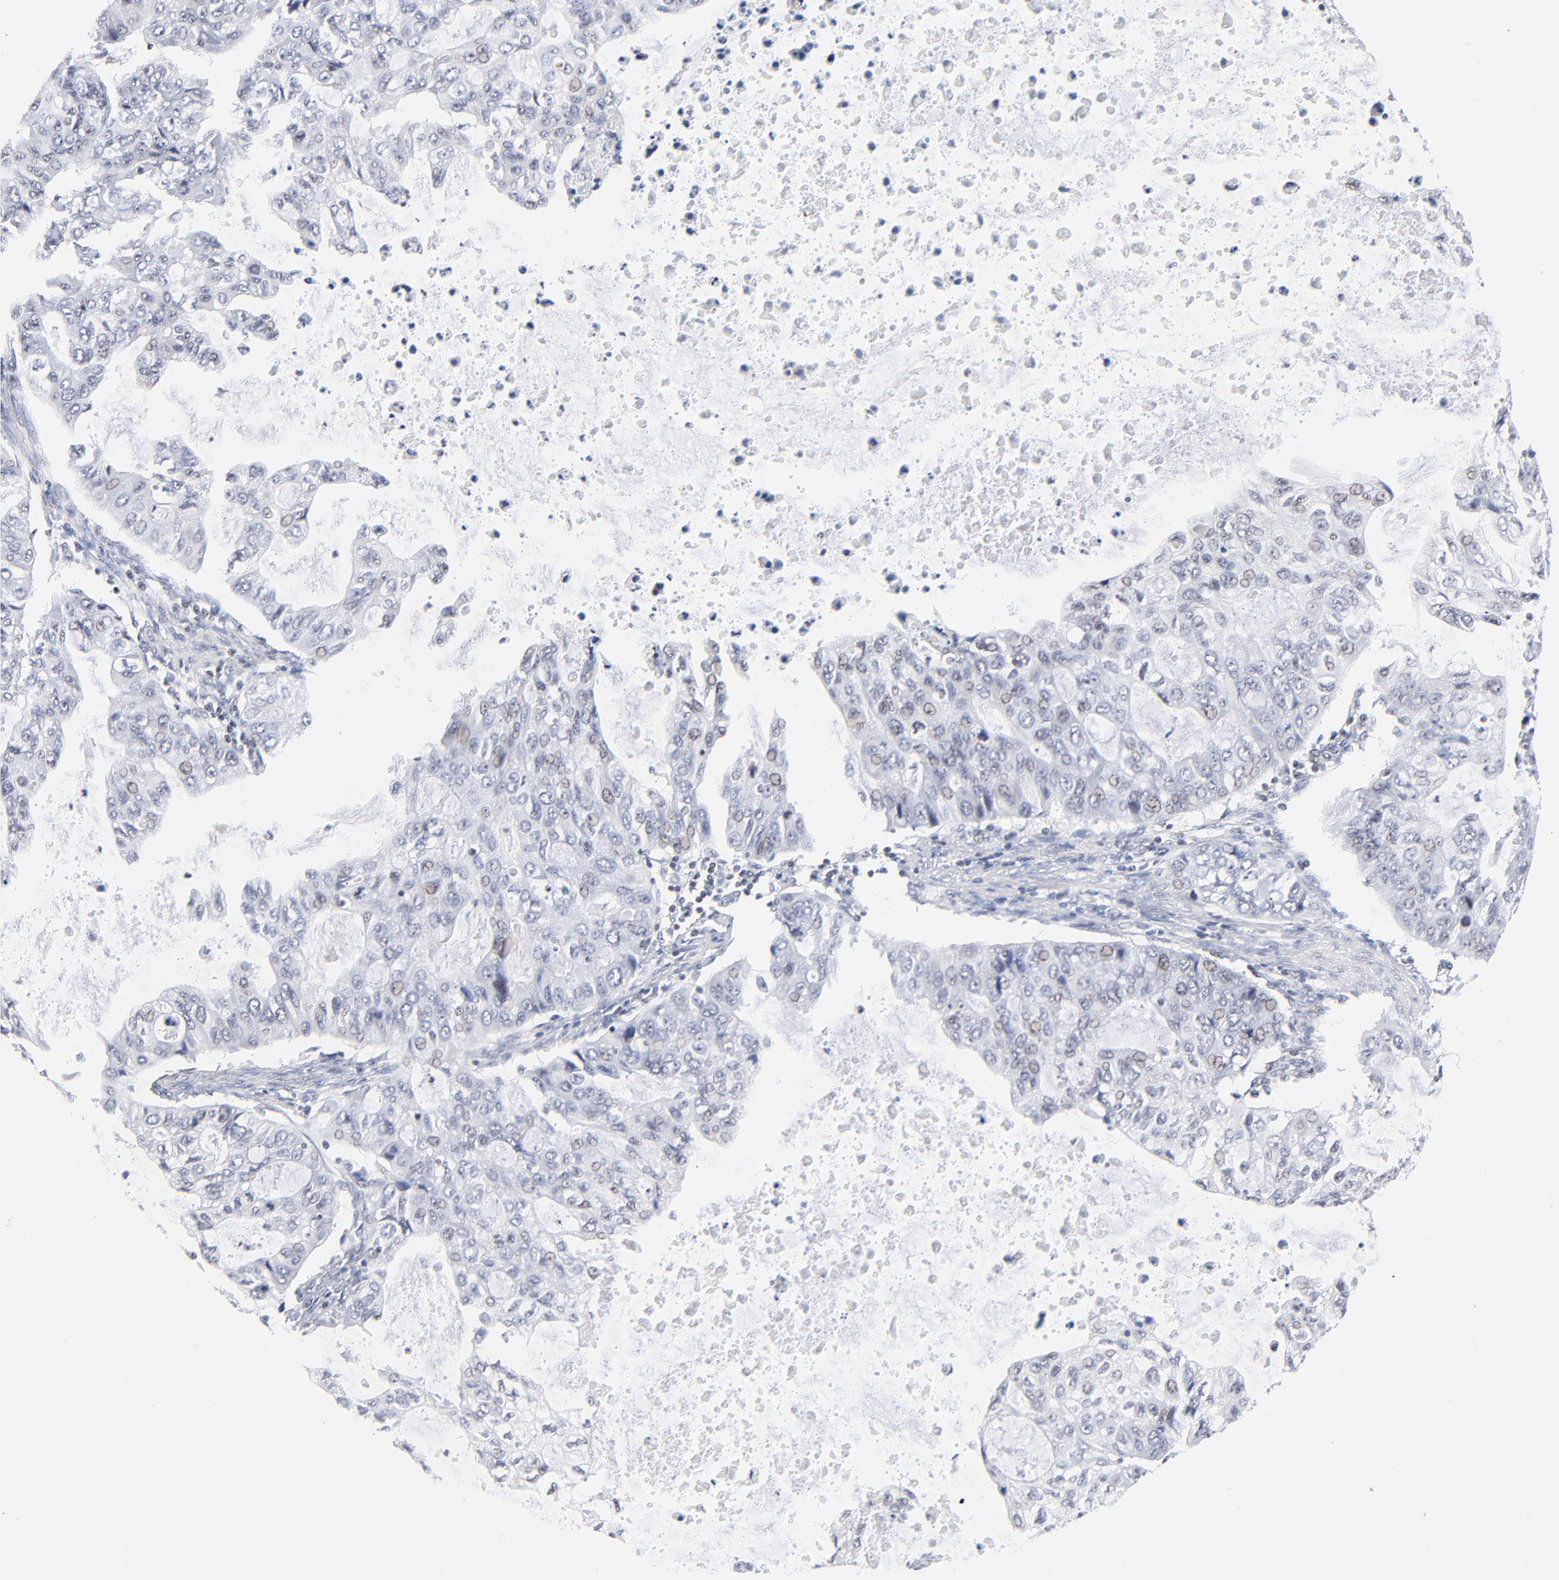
{"staining": {"intensity": "negative", "quantity": "none", "location": "none"}, "tissue": "stomach cancer", "cell_type": "Tumor cells", "image_type": "cancer", "snomed": [{"axis": "morphology", "description": "Adenocarcinoma, NOS"}, {"axis": "topography", "description": "Stomach, upper"}], "caption": "High magnification brightfield microscopy of stomach adenocarcinoma stained with DAB (3,3'-diaminobenzidine) (brown) and counterstained with hematoxylin (blue): tumor cells show no significant expression. (DAB (3,3'-diaminobenzidine) immunohistochemistry, high magnification).", "gene": "ZNF143", "patient": {"sex": "female", "age": 52}}